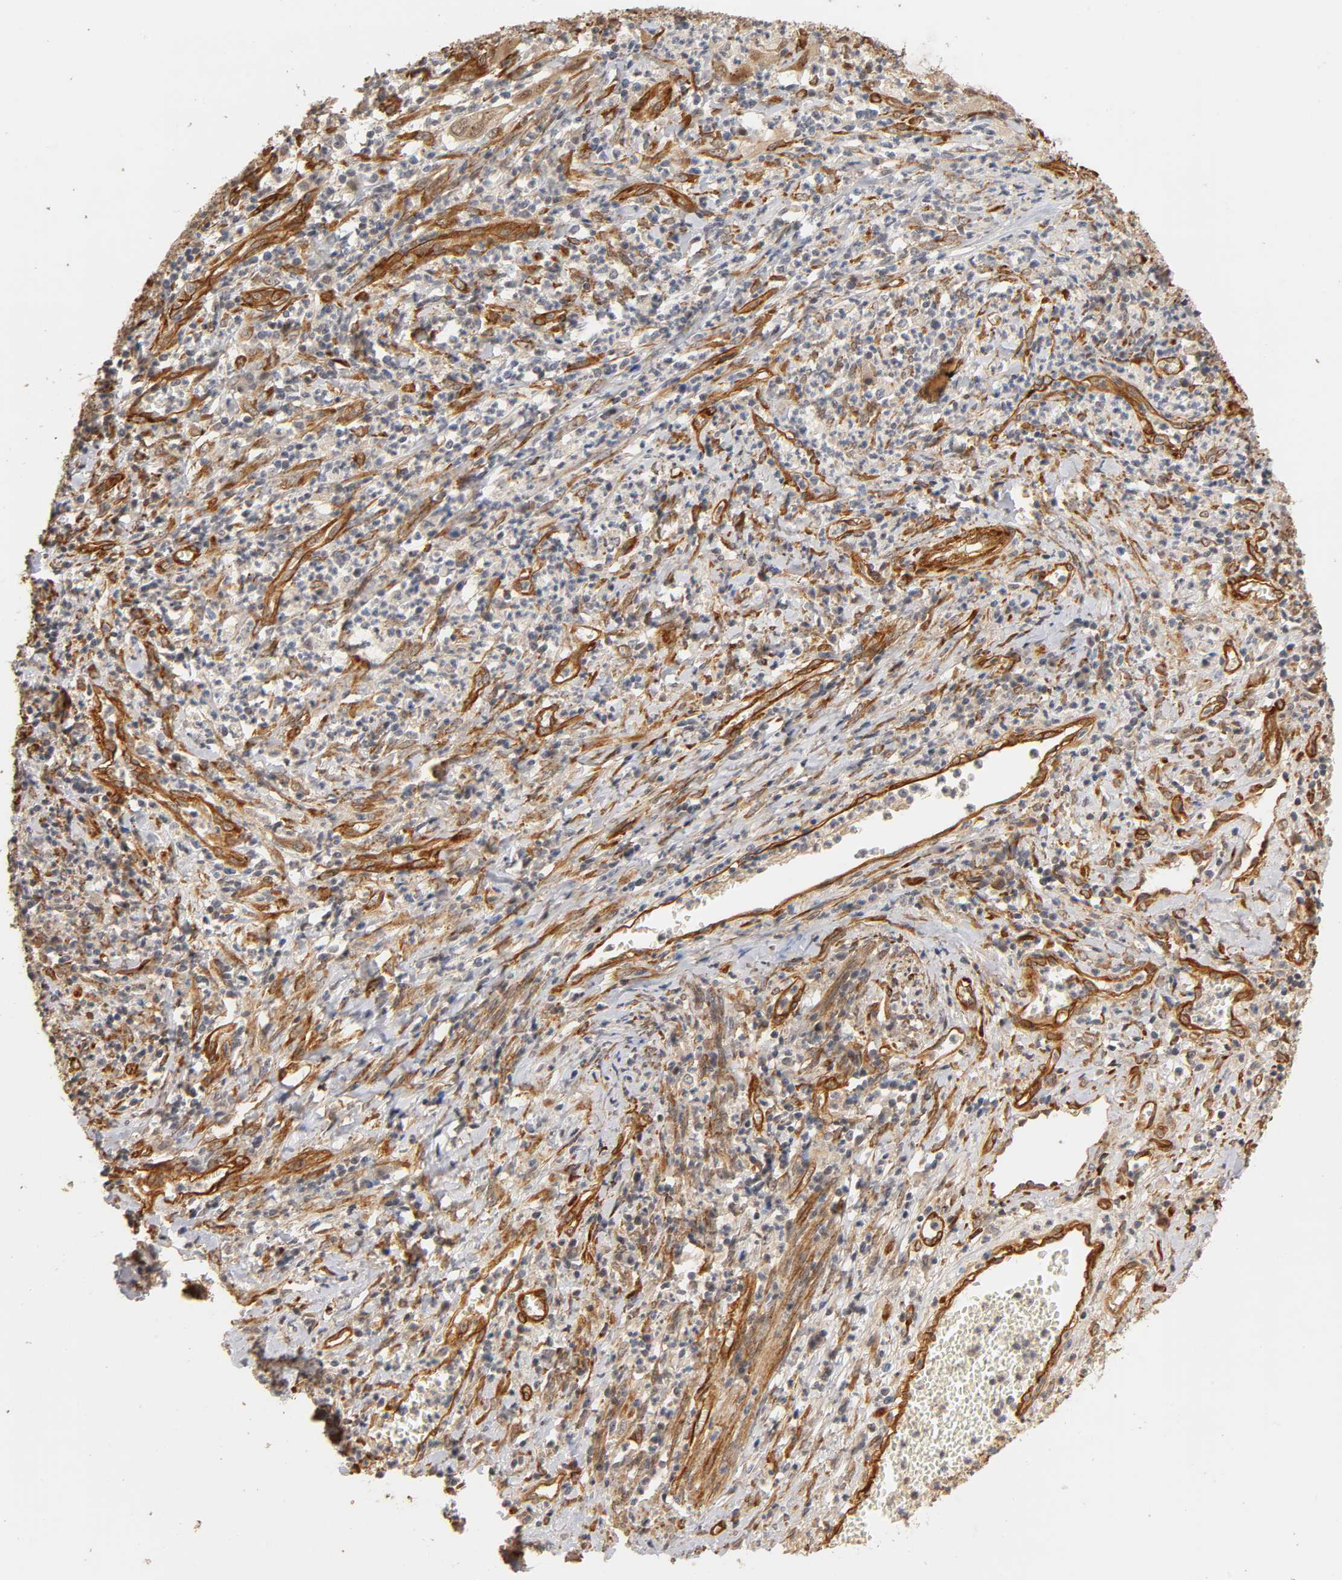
{"staining": {"intensity": "moderate", "quantity": "25%-75%", "location": "cytoplasmic/membranous"}, "tissue": "cervical cancer", "cell_type": "Tumor cells", "image_type": "cancer", "snomed": [{"axis": "morphology", "description": "Squamous cell carcinoma, NOS"}, {"axis": "topography", "description": "Cervix"}], "caption": "Immunohistochemistry (IHC) micrograph of neoplastic tissue: human cervical squamous cell carcinoma stained using immunohistochemistry shows medium levels of moderate protein expression localized specifically in the cytoplasmic/membranous of tumor cells, appearing as a cytoplasmic/membranous brown color.", "gene": "LAMB1", "patient": {"sex": "female", "age": 32}}